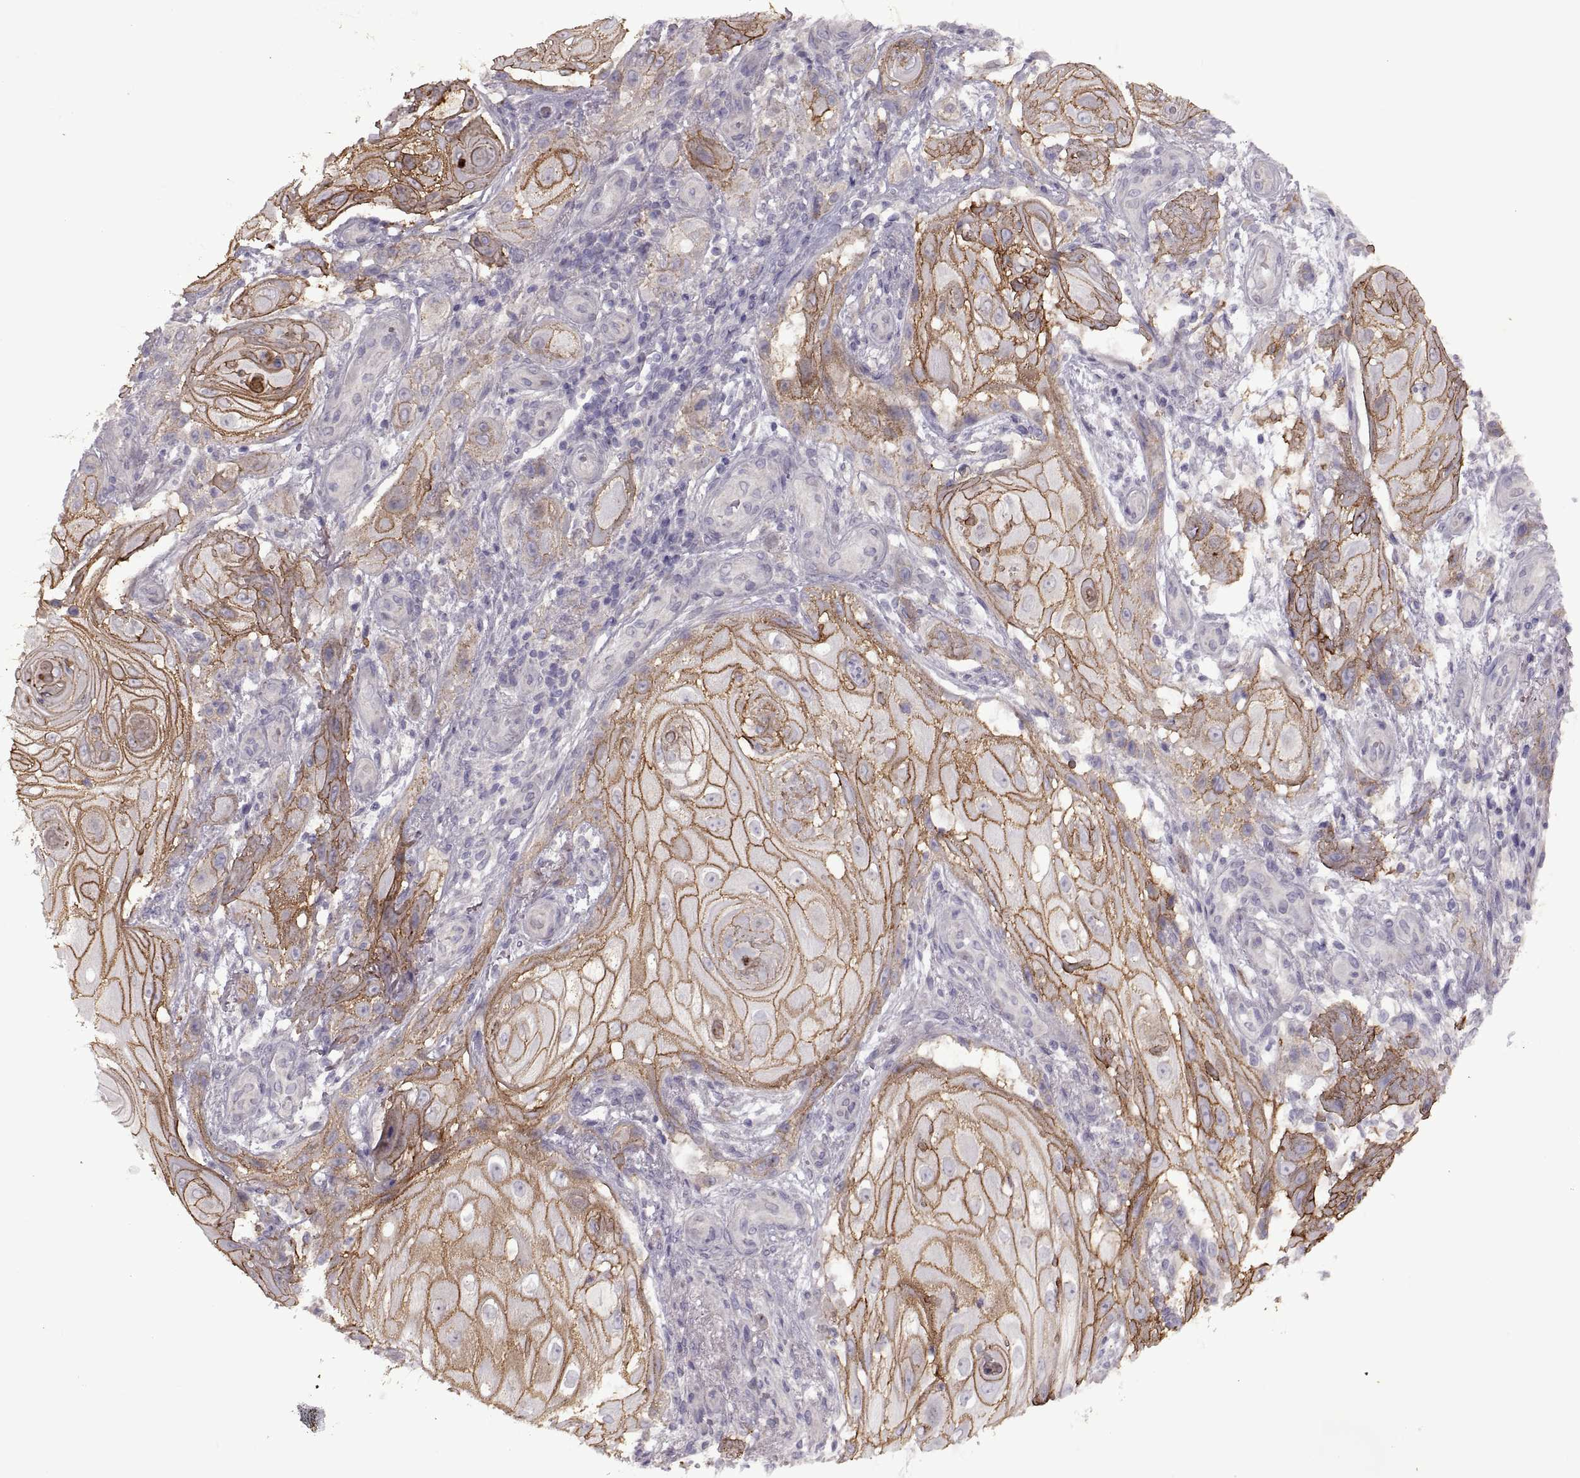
{"staining": {"intensity": "moderate", "quantity": "25%-75%", "location": "cytoplasmic/membranous"}, "tissue": "skin cancer", "cell_type": "Tumor cells", "image_type": "cancer", "snomed": [{"axis": "morphology", "description": "Squamous cell carcinoma, NOS"}, {"axis": "topography", "description": "Skin"}], "caption": "Immunohistochemistry (DAB (3,3'-diaminobenzidine)) staining of skin squamous cell carcinoma shows moderate cytoplasmic/membranous protein staining in approximately 25%-75% of tumor cells.", "gene": "RIPK4", "patient": {"sex": "male", "age": 62}}